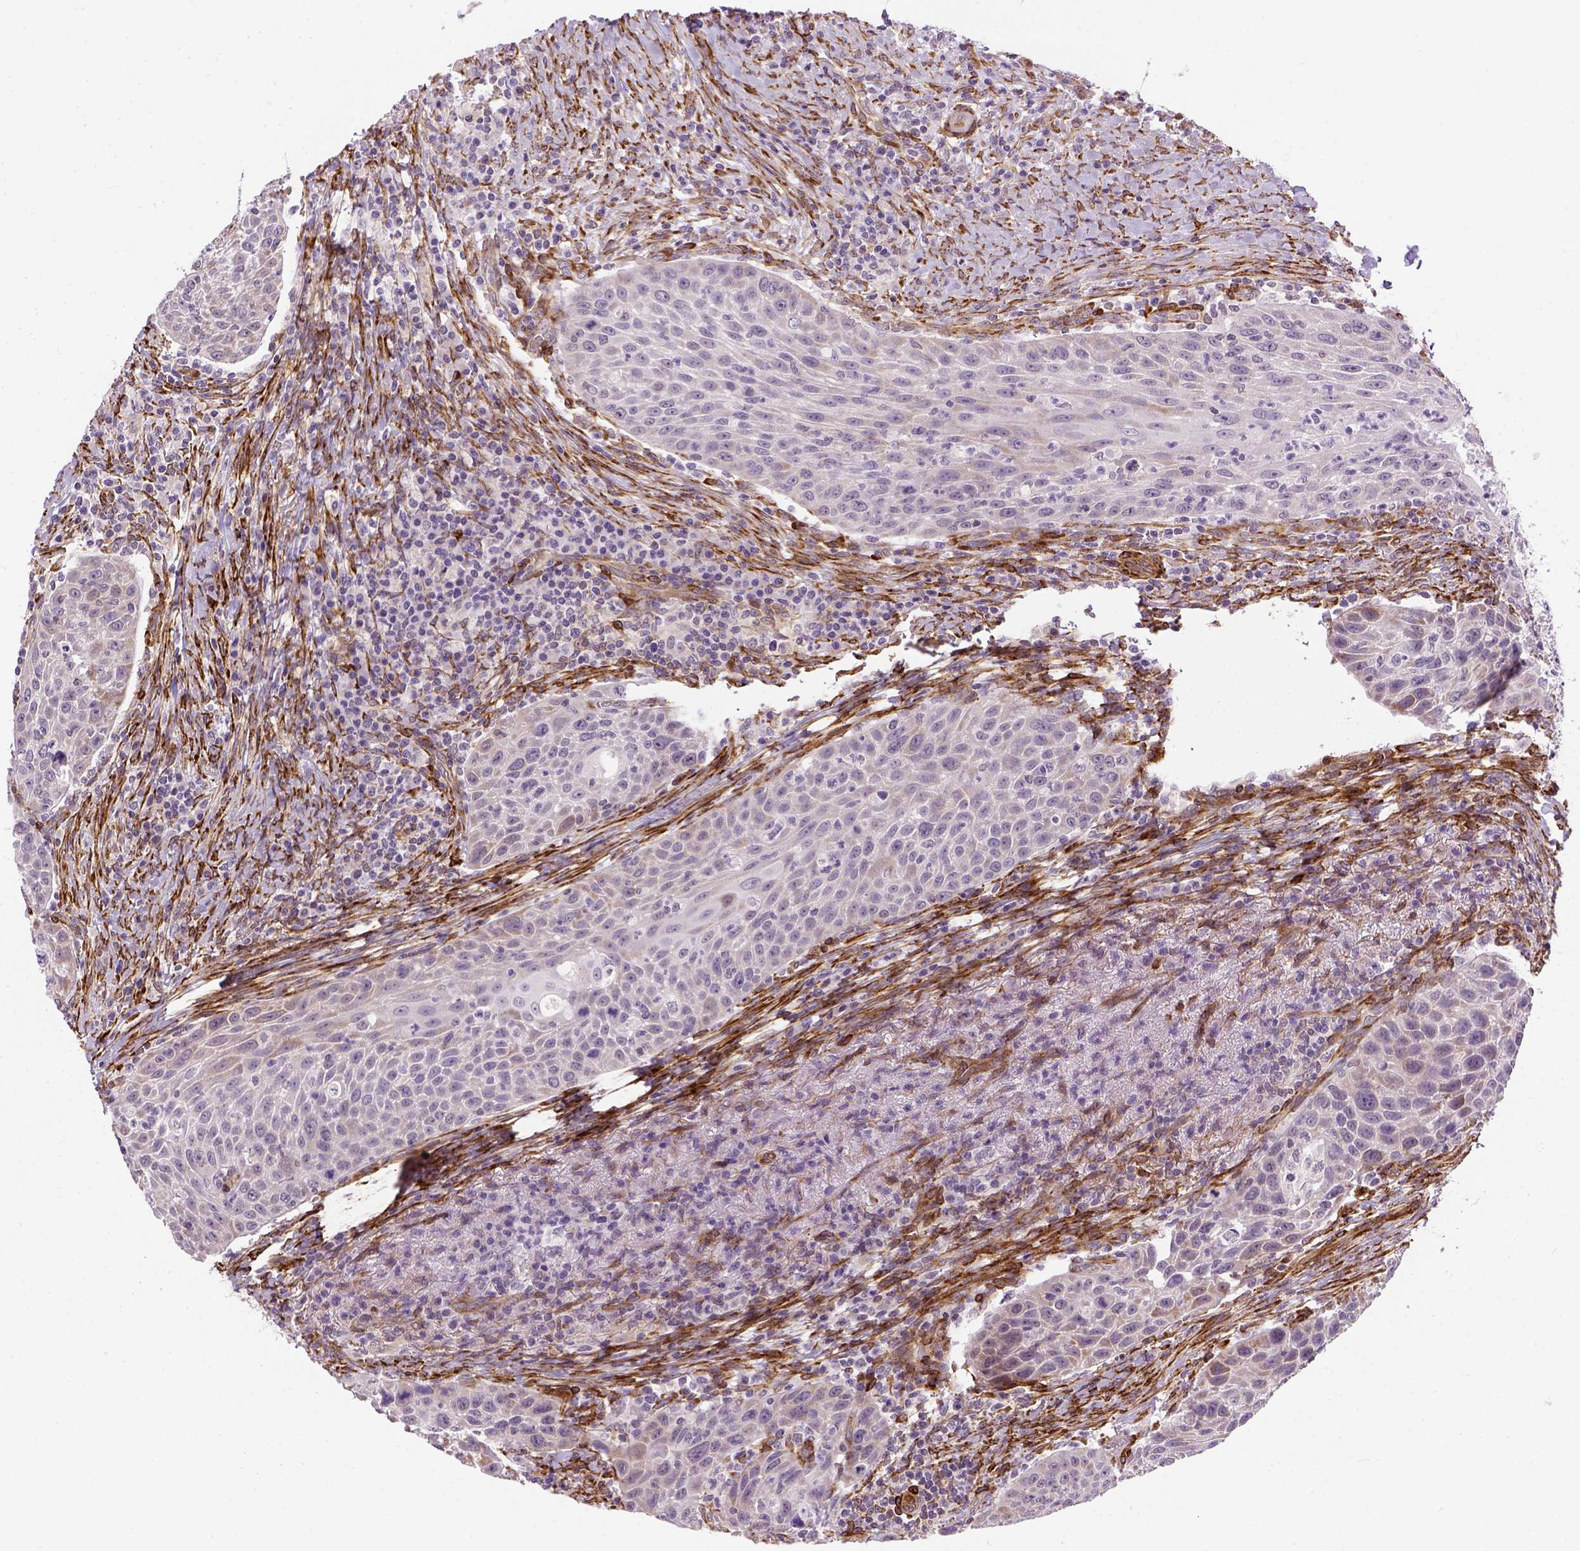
{"staining": {"intensity": "negative", "quantity": "none", "location": "none"}, "tissue": "head and neck cancer", "cell_type": "Tumor cells", "image_type": "cancer", "snomed": [{"axis": "morphology", "description": "Squamous cell carcinoma, NOS"}, {"axis": "topography", "description": "Head-Neck"}], "caption": "The immunohistochemistry image has no significant staining in tumor cells of head and neck cancer tissue.", "gene": "KAZN", "patient": {"sex": "male", "age": 69}}